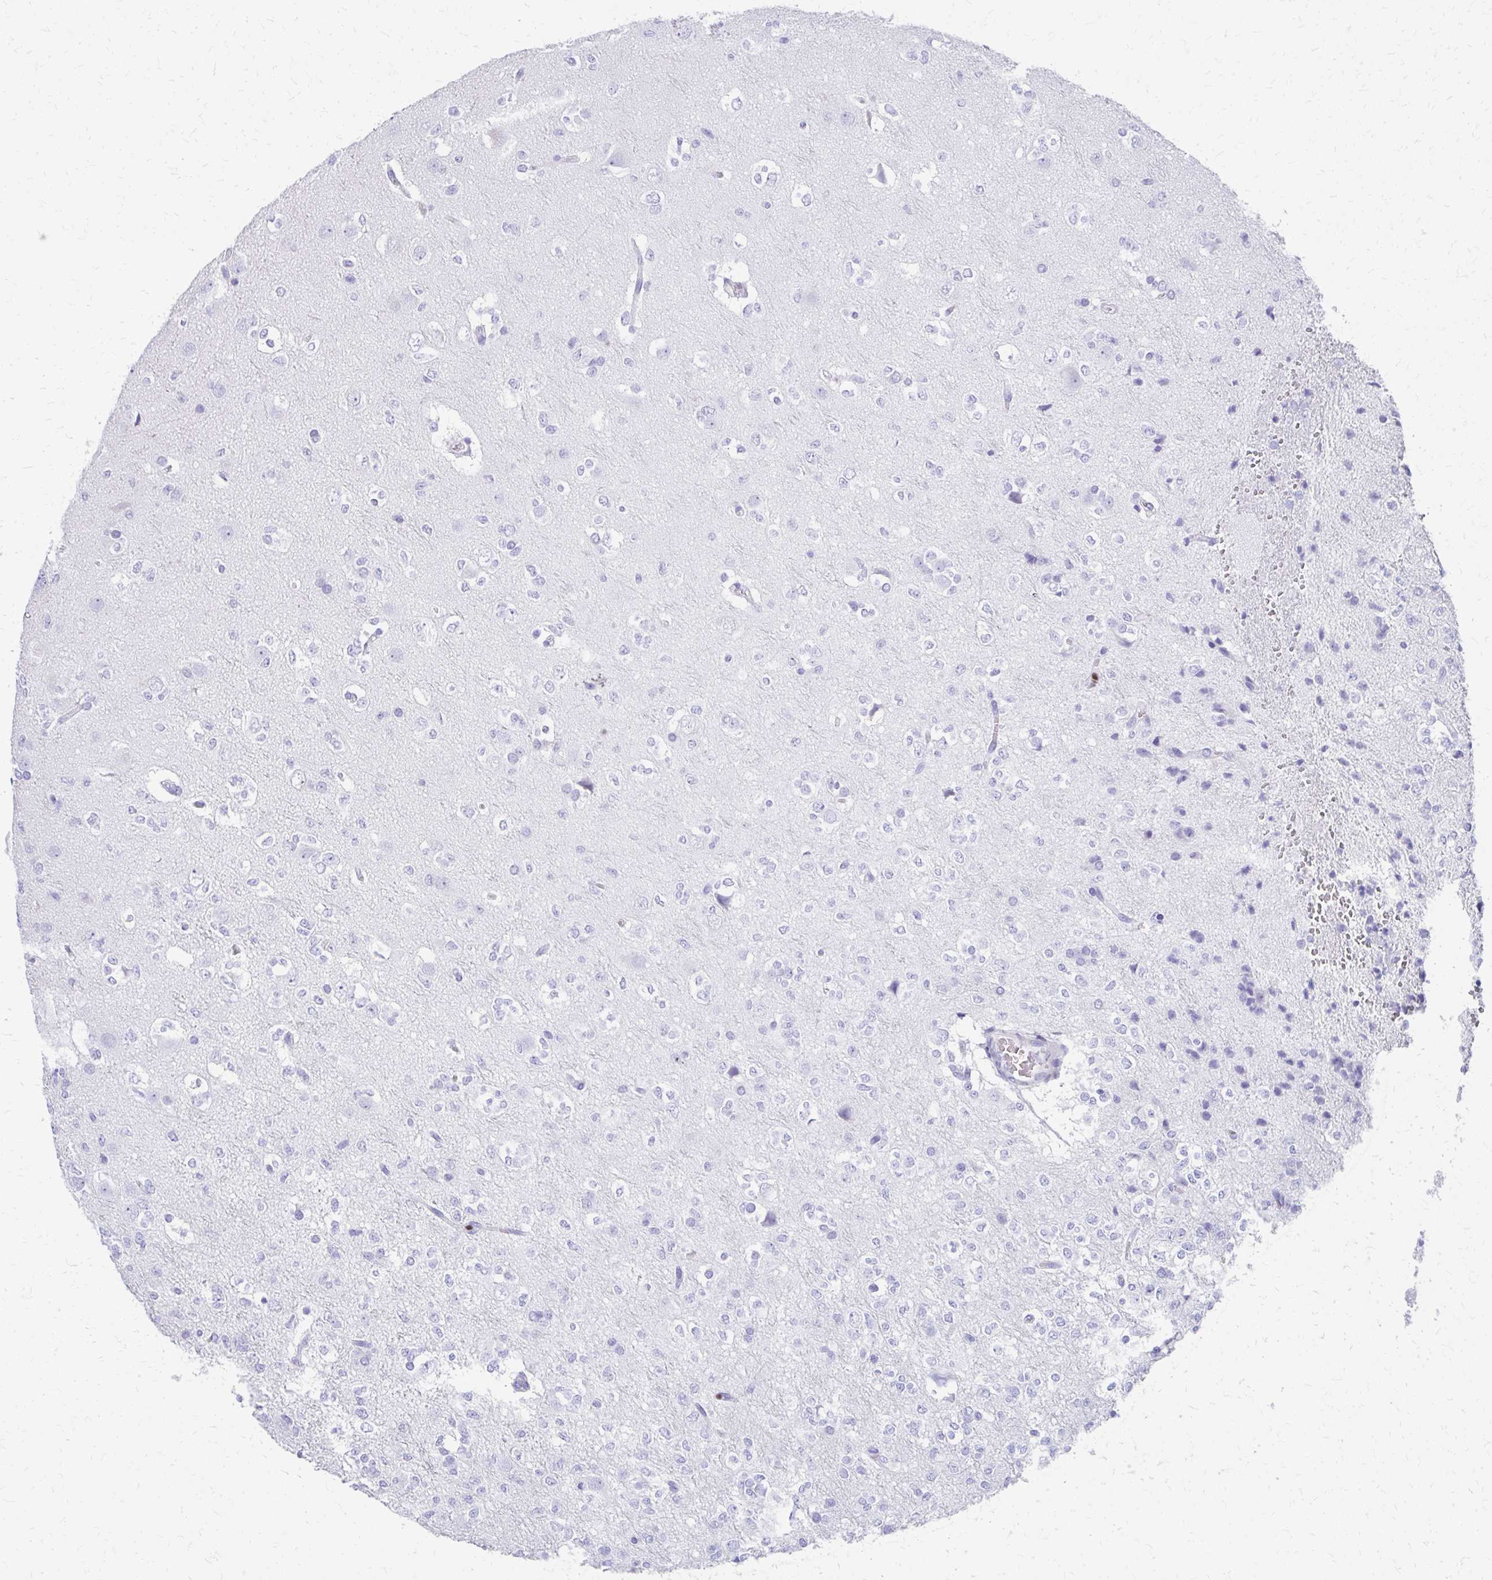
{"staining": {"intensity": "negative", "quantity": "none", "location": "none"}, "tissue": "glioma", "cell_type": "Tumor cells", "image_type": "cancer", "snomed": [{"axis": "morphology", "description": "Glioma, malignant, Low grade"}, {"axis": "topography", "description": "Brain"}], "caption": "A high-resolution image shows IHC staining of glioma, which demonstrates no significant staining in tumor cells.", "gene": "RUNX3", "patient": {"sex": "female", "age": 33}}